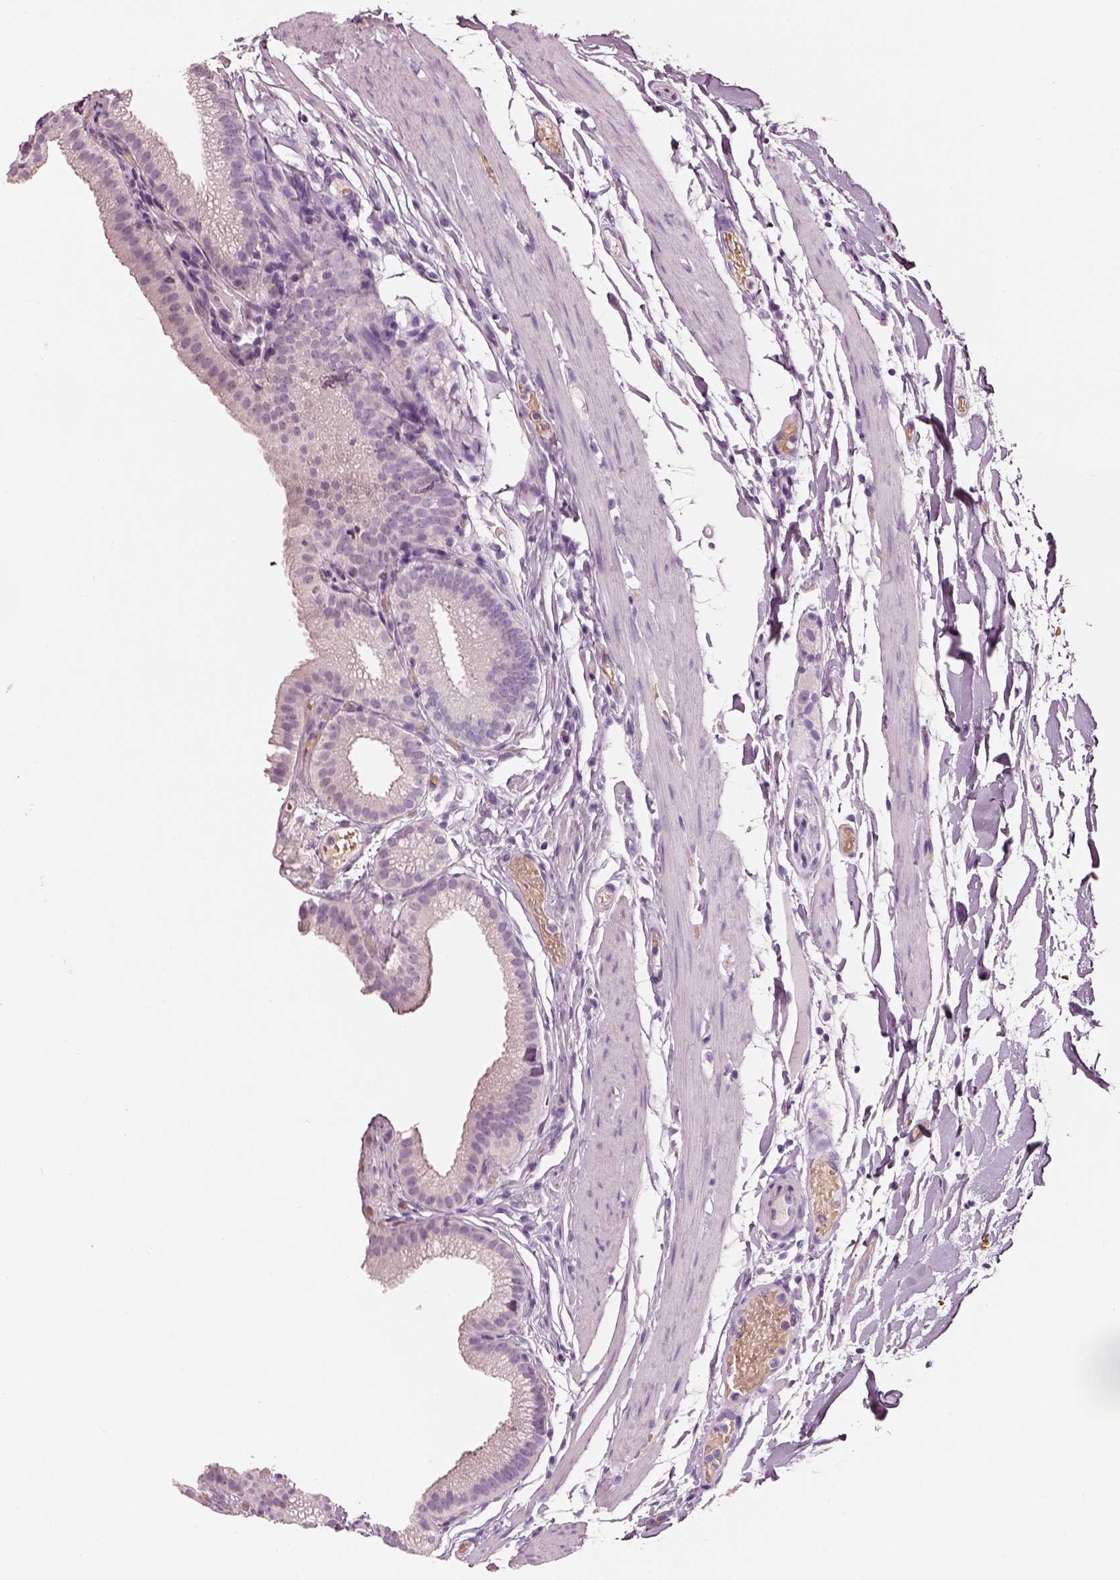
{"staining": {"intensity": "negative", "quantity": "none", "location": "none"}, "tissue": "gallbladder", "cell_type": "Glandular cells", "image_type": "normal", "snomed": [{"axis": "morphology", "description": "Normal tissue, NOS"}, {"axis": "topography", "description": "Gallbladder"}], "caption": "Immunohistochemical staining of unremarkable gallbladder reveals no significant expression in glandular cells. (DAB (3,3'-diaminobenzidine) IHC, high magnification).", "gene": "ELSPBP1", "patient": {"sex": "female", "age": 45}}